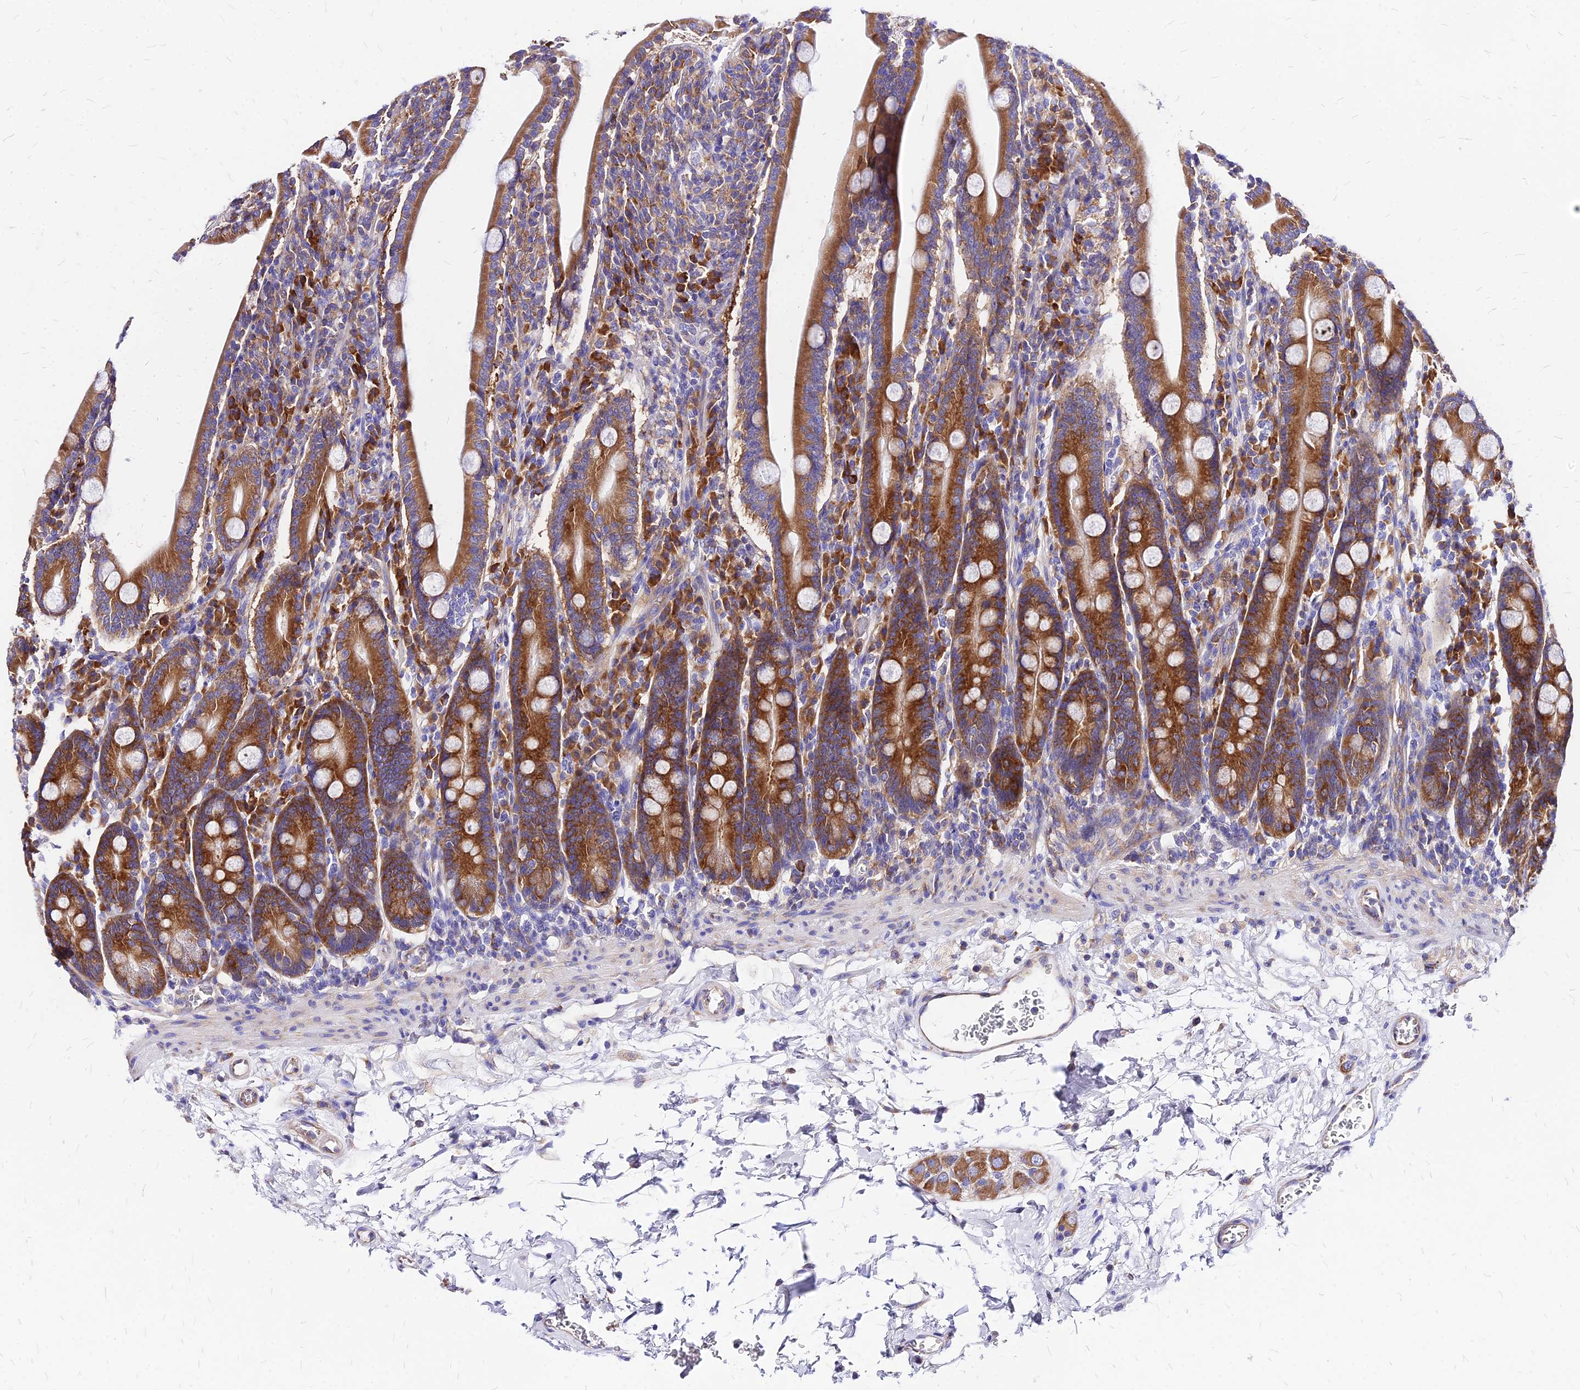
{"staining": {"intensity": "strong", "quantity": ">75%", "location": "cytoplasmic/membranous"}, "tissue": "duodenum", "cell_type": "Glandular cells", "image_type": "normal", "snomed": [{"axis": "morphology", "description": "Normal tissue, NOS"}, {"axis": "topography", "description": "Duodenum"}], "caption": "IHC (DAB) staining of unremarkable duodenum shows strong cytoplasmic/membranous protein staining in about >75% of glandular cells.", "gene": "RPL19", "patient": {"sex": "male", "age": 35}}